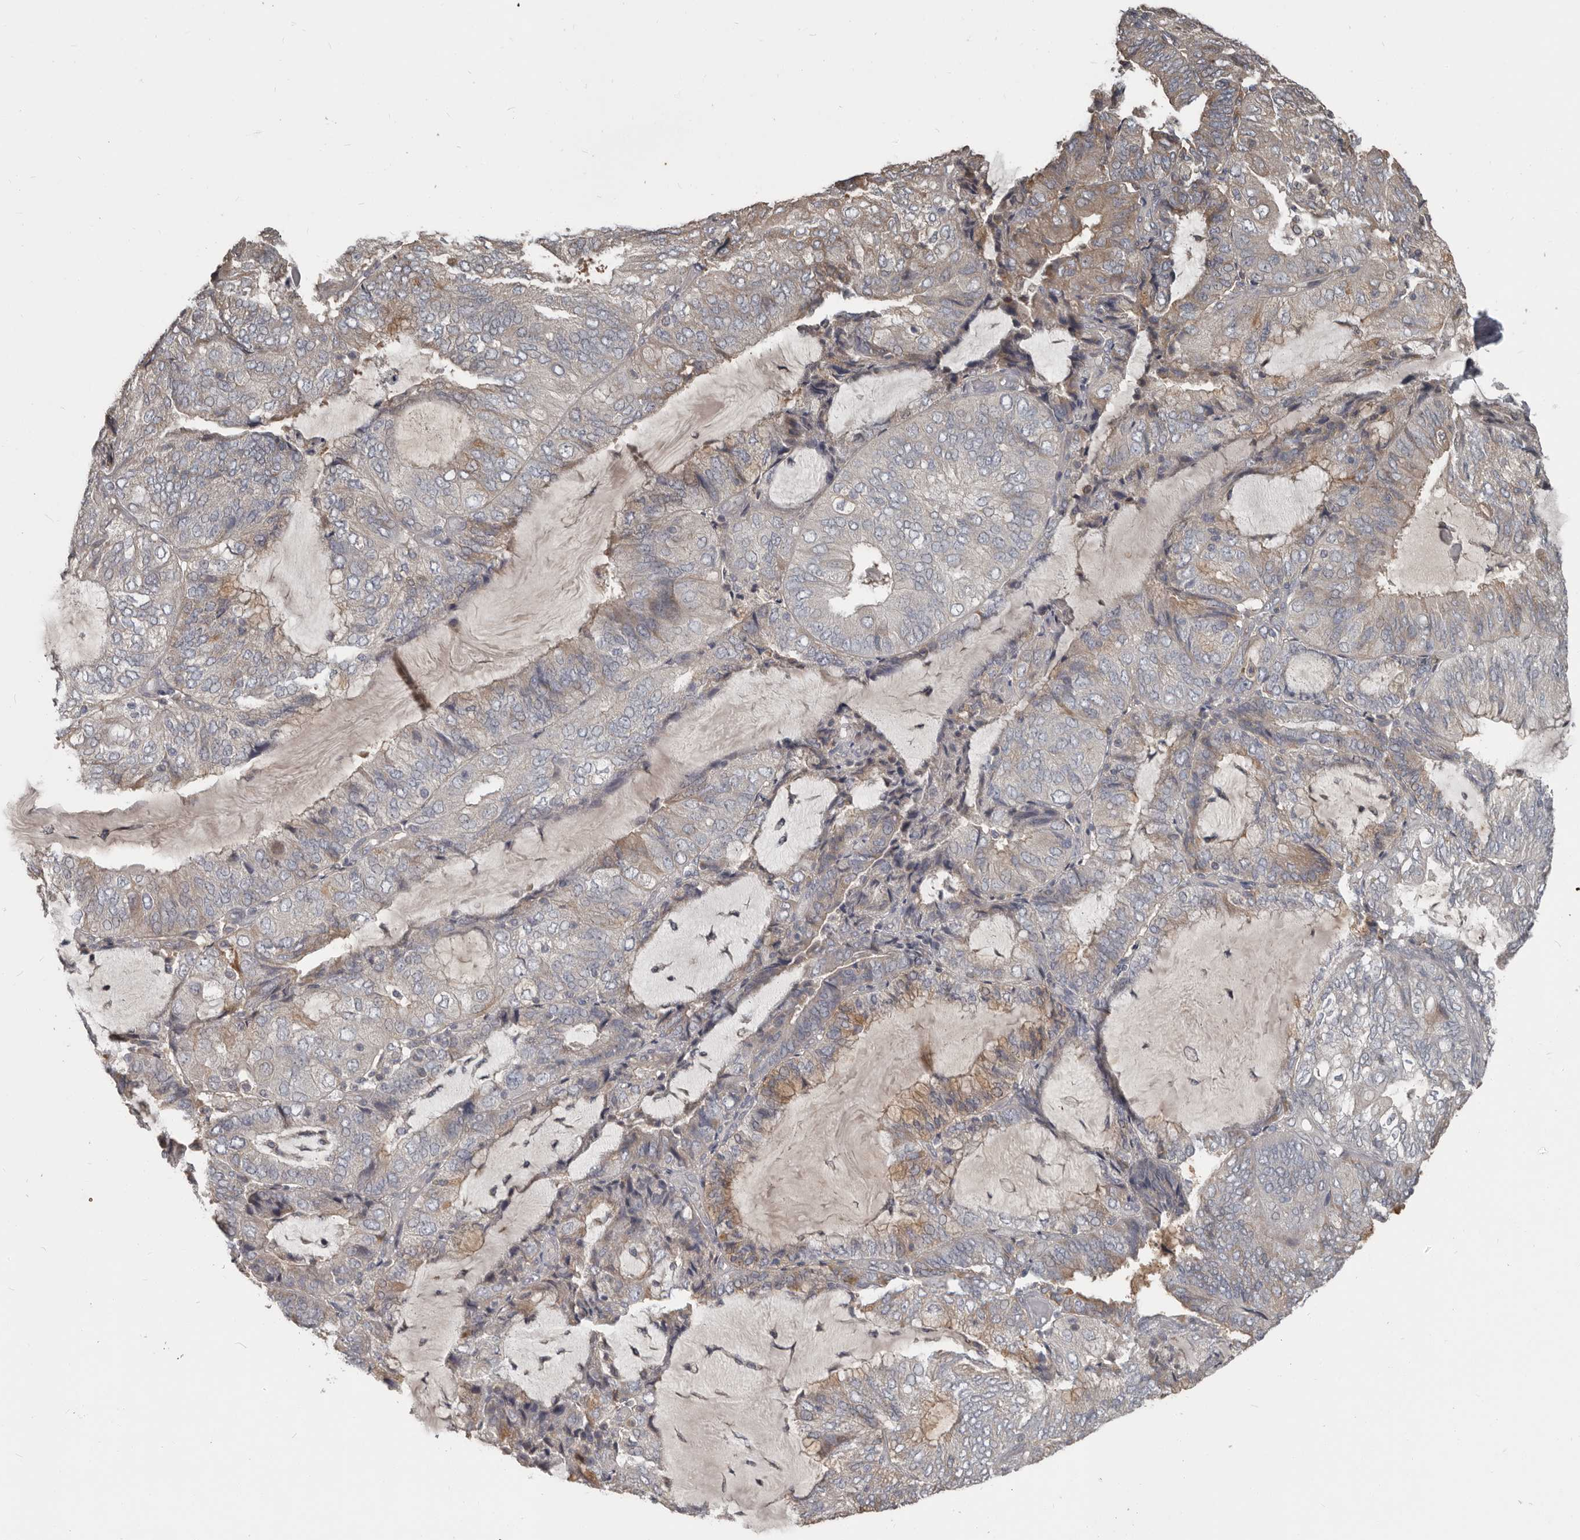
{"staining": {"intensity": "weak", "quantity": "<25%", "location": "cytoplasmic/membranous"}, "tissue": "endometrial cancer", "cell_type": "Tumor cells", "image_type": "cancer", "snomed": [{"axis": "morphology", "description": "Adenocarcinoma, NOS"}, {"axis": "topography", "description": "Endometrium"}], "caption": "An image of human endometrial cancer is negative for staining in tumor cells.", "gene": "CA6", "patient": {"sex": "female", "age": 81}}